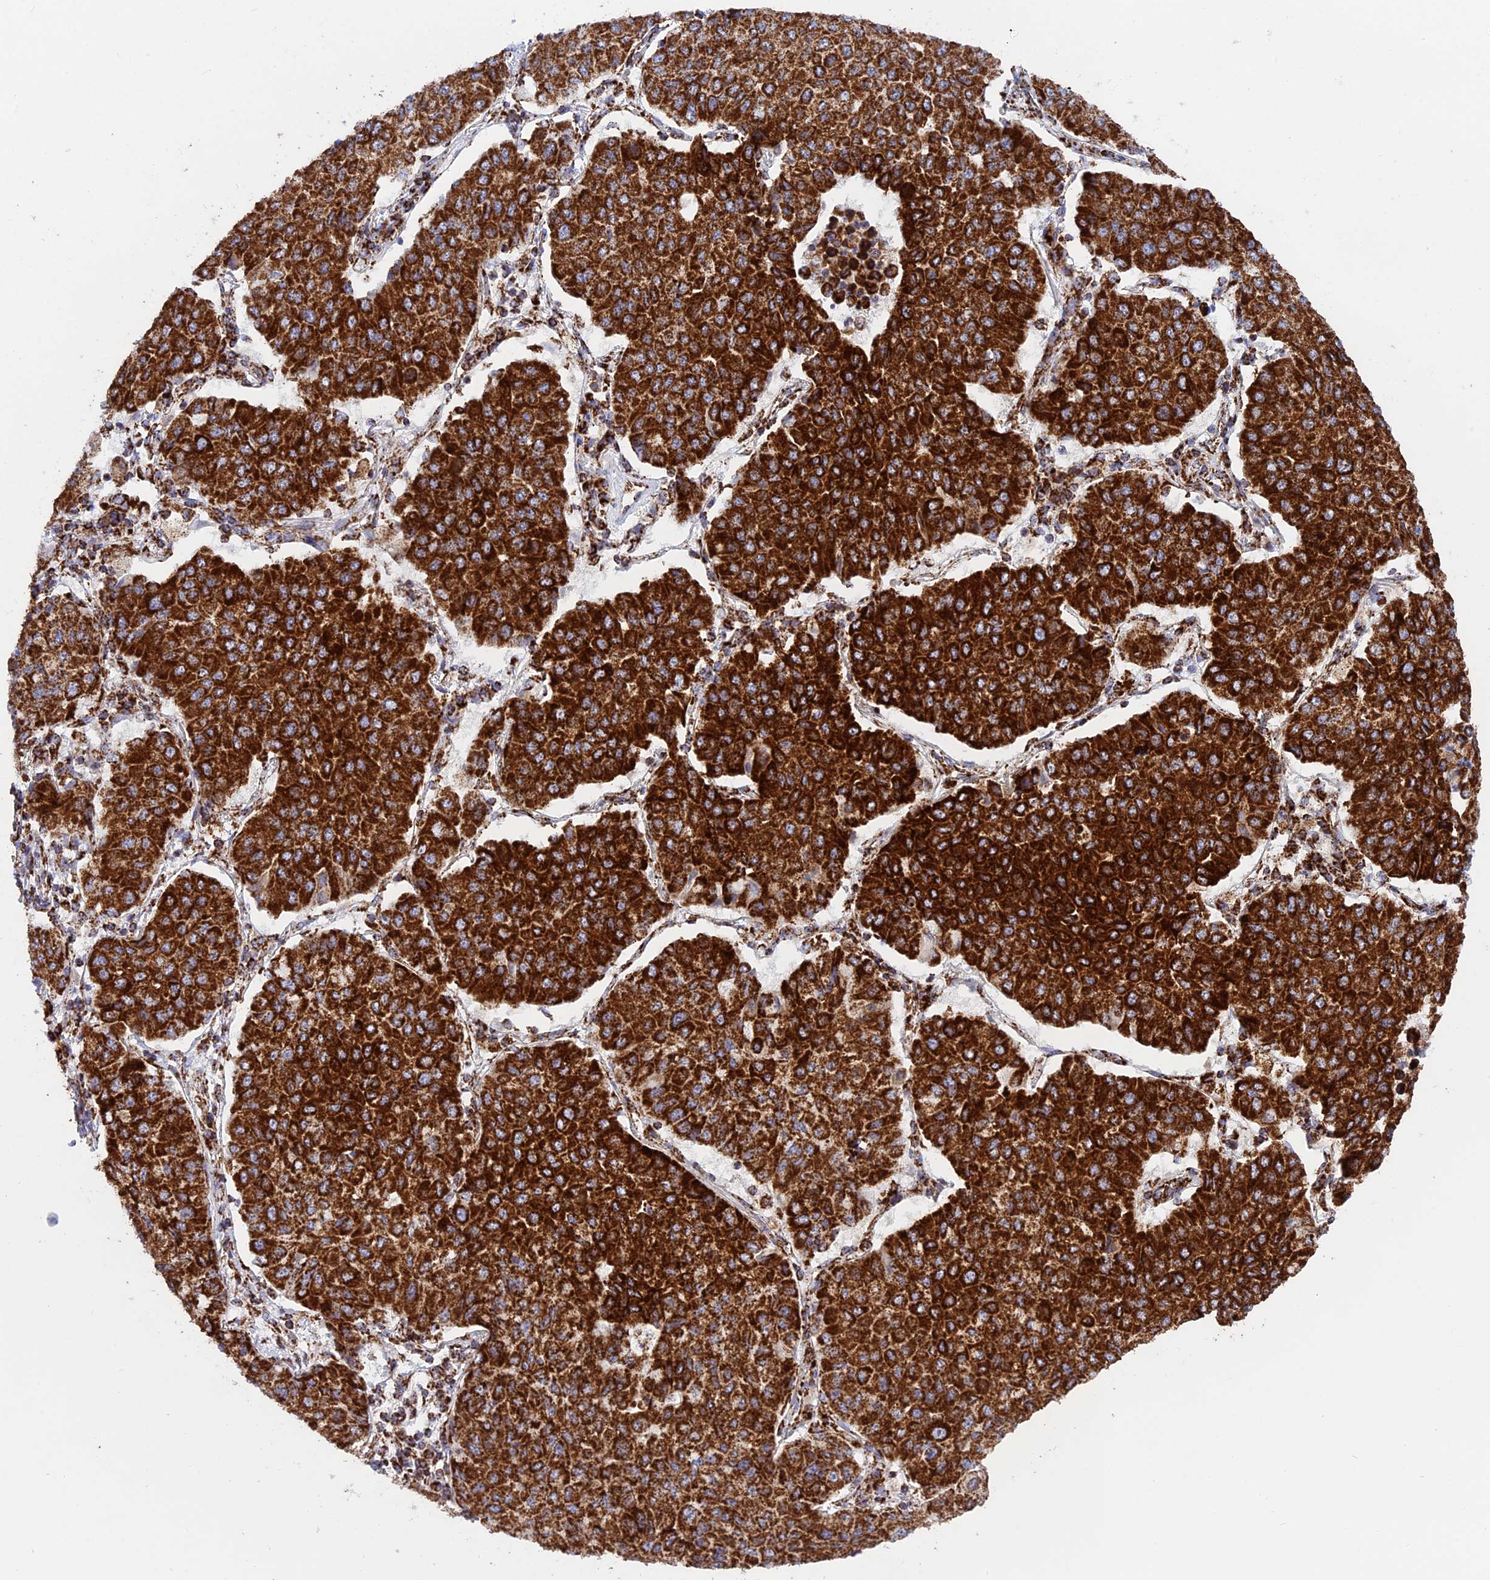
{"staining": {"intensity": "strong", "quantity": ">75%", "location": "cytoplasmic/membranous"}, "tissue": "lung cancer", "cell_type": "Tumor cells", "image_type": "cancer", "snomed": [{"axis": "morphology", "description": "Squamous cell carcinoma, NOS"}, {"axis": "topography", "description": "Lung"}], "caption": "A micrograph of human lung cancer stained for a protein exhibits strong cytoplasmic/membranous brown staining in tumor cells. (Stains: DAB in brown, nuclei in blue, Microscopy: brightfield microscopy at high magnification).", "gene": "CHCHD3", "patient": {"sex": "male", "age": 74}}